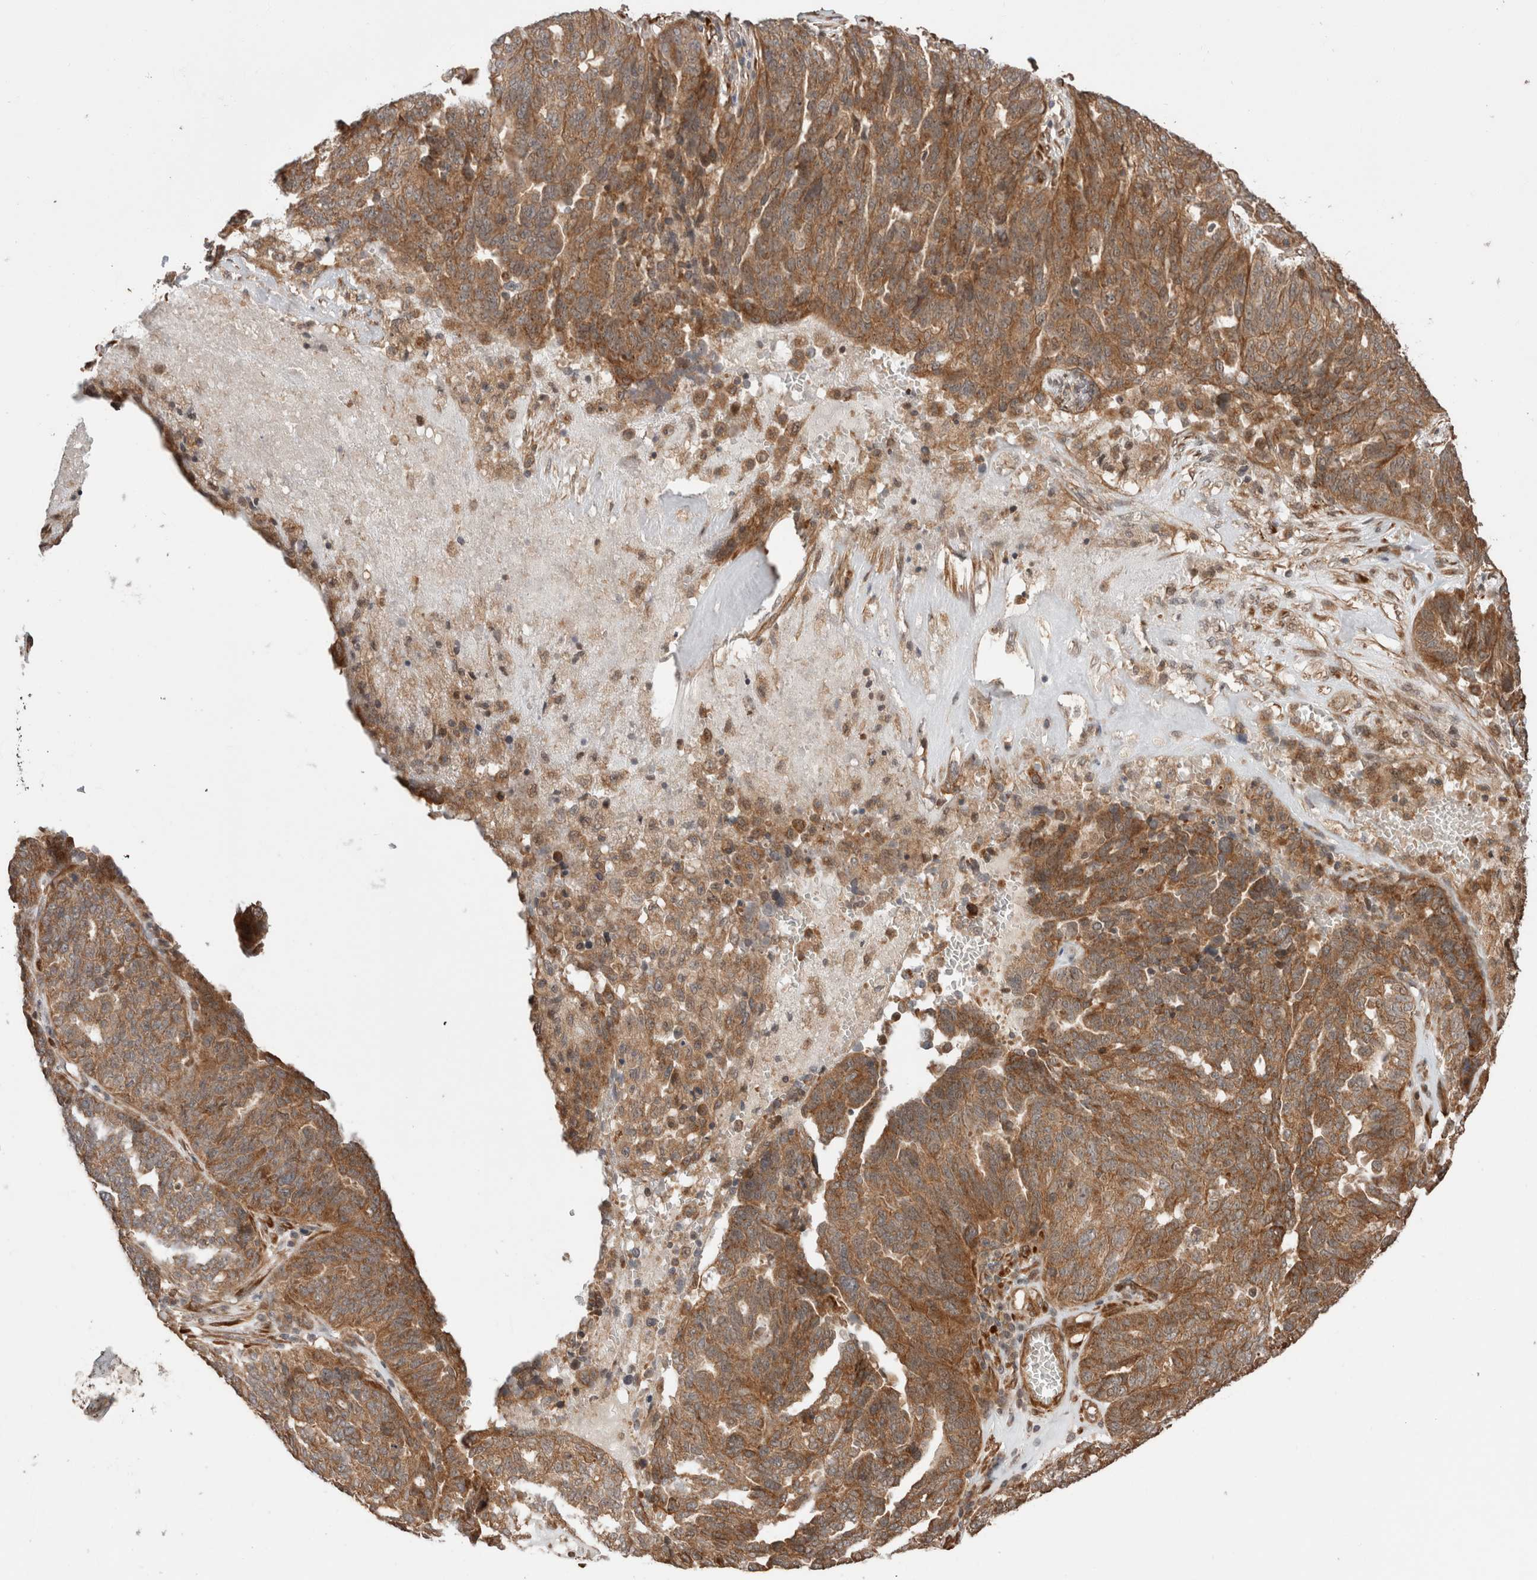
{"staining": {"intensity": "strong", "quantity": ">75%", "location": "cytoplasmic/membranous"}, "tissue": "ovarian cancer", "cell_type": "Tumor cells", "image_type": "cancer", "snomed": [{"axis": "morphology", "description": "Cystadenocarcinoma, serous, NOS"}, {"axis": "topography", "description": "Ovary"}], "caption": "Immunohistochemistry (IHC) staining of ovarian cancer, which demonstrates high levels of strong cytoplasmic/membranous expression in about >75% of tumor cells indicating strong cytoplasmic/membranous protein staining. The staining was performed using DAB (brown) for protein detection and nuclei were counterstained in hematoxylin (blue).", "gene": "ZNF649", "patient": {"sex": "female", "age": 59}}